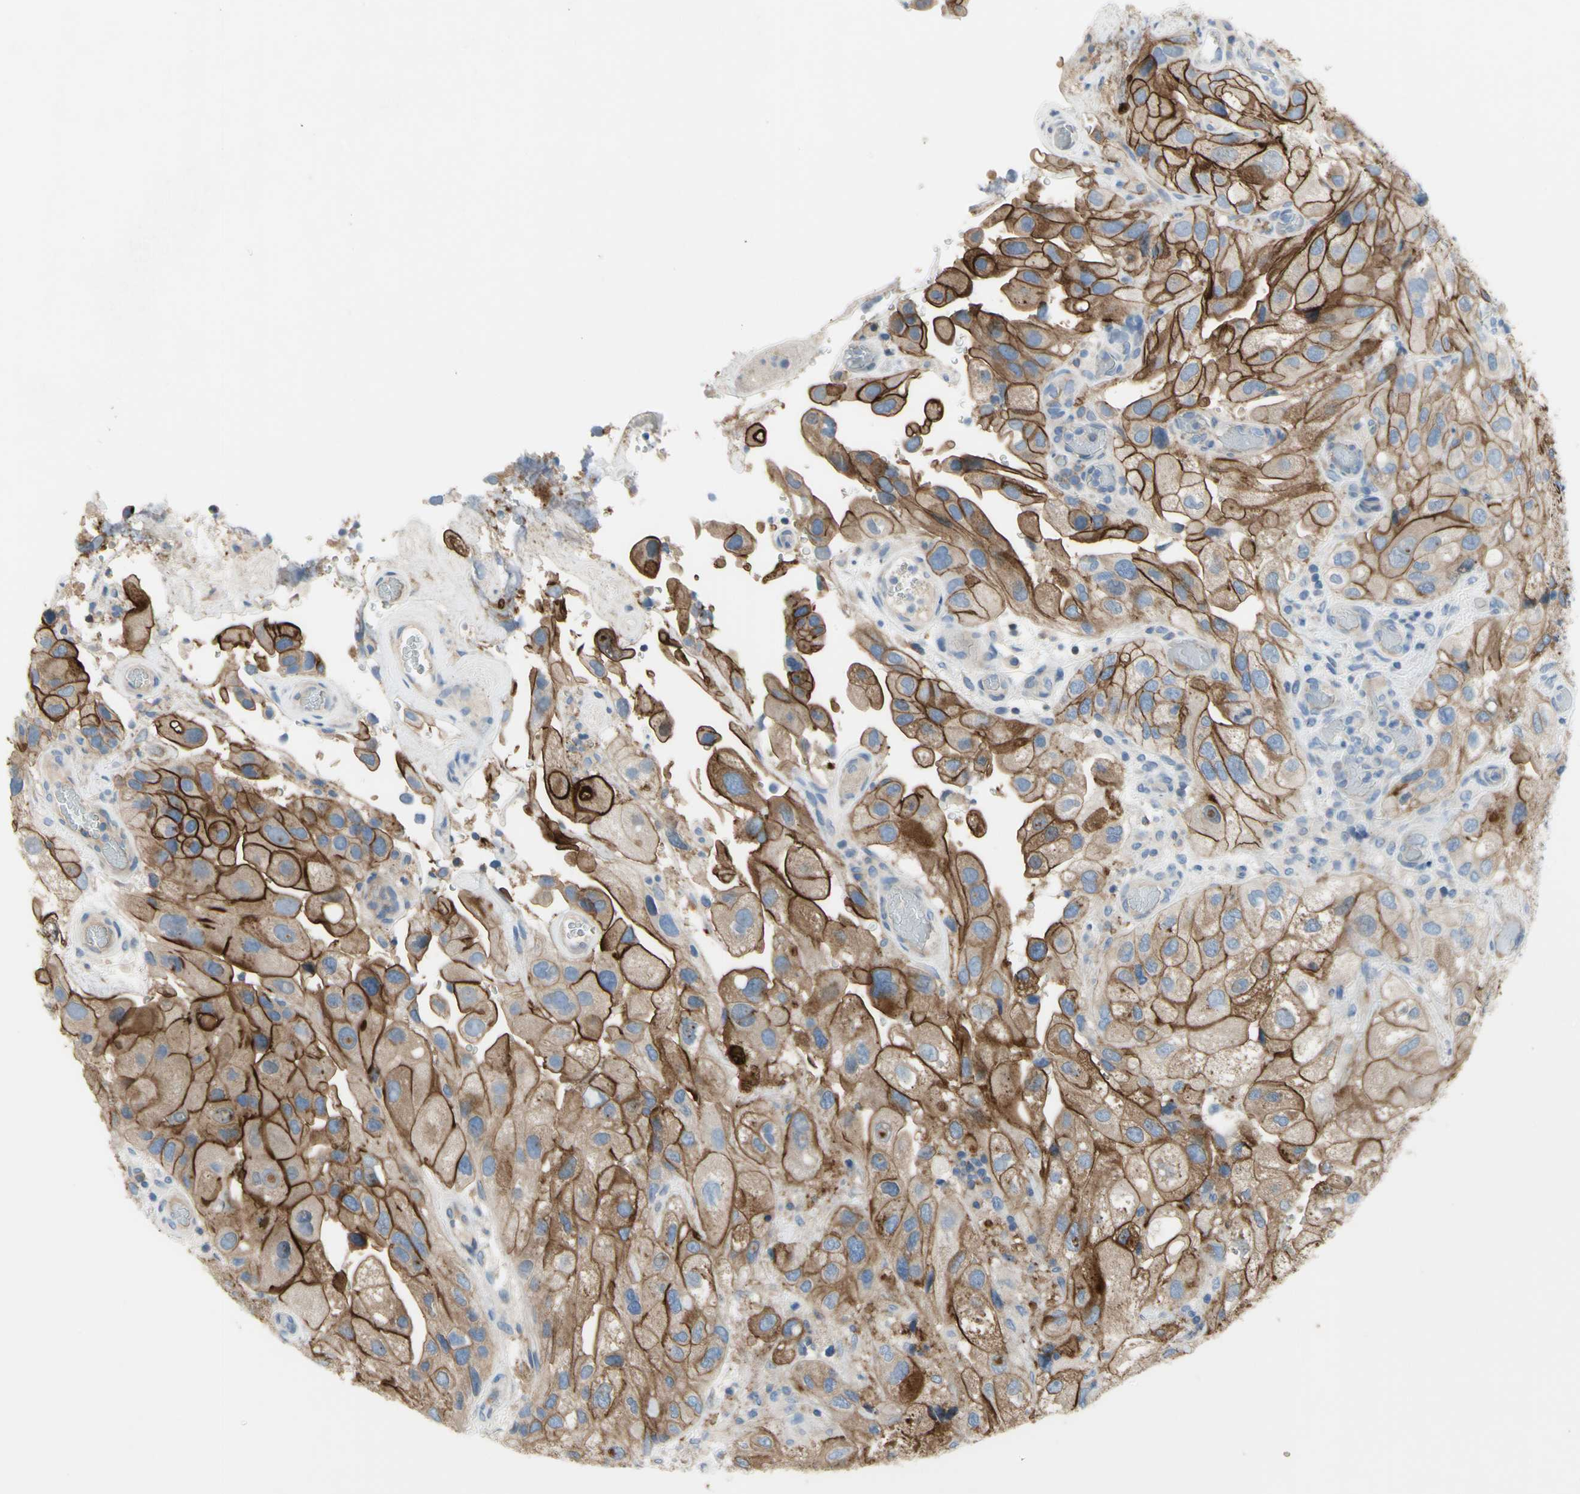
{"staining": {"intensity": "moderate", "quantity": ">75%", "location": "cytoplasmic/membranous"}, "tissue": "urothelial cancer", "cell_type": "Tumor cells", "image_type": "cancer", "snomed": [{"axis": "morphology", "description": "Urothelial carcinoma, High grade"}, {"axis": "topography", "description": "Urinary bladder"}], "caption": "Immunohistochemical staining of high-grade urothelial carcinoma demonstrates medium levels of moderate cytoplasmic/membranous positivity in approximately >75% of tumor cells.", "gene": "MUC1", "patient": {"sex": "female", "age": 64}}